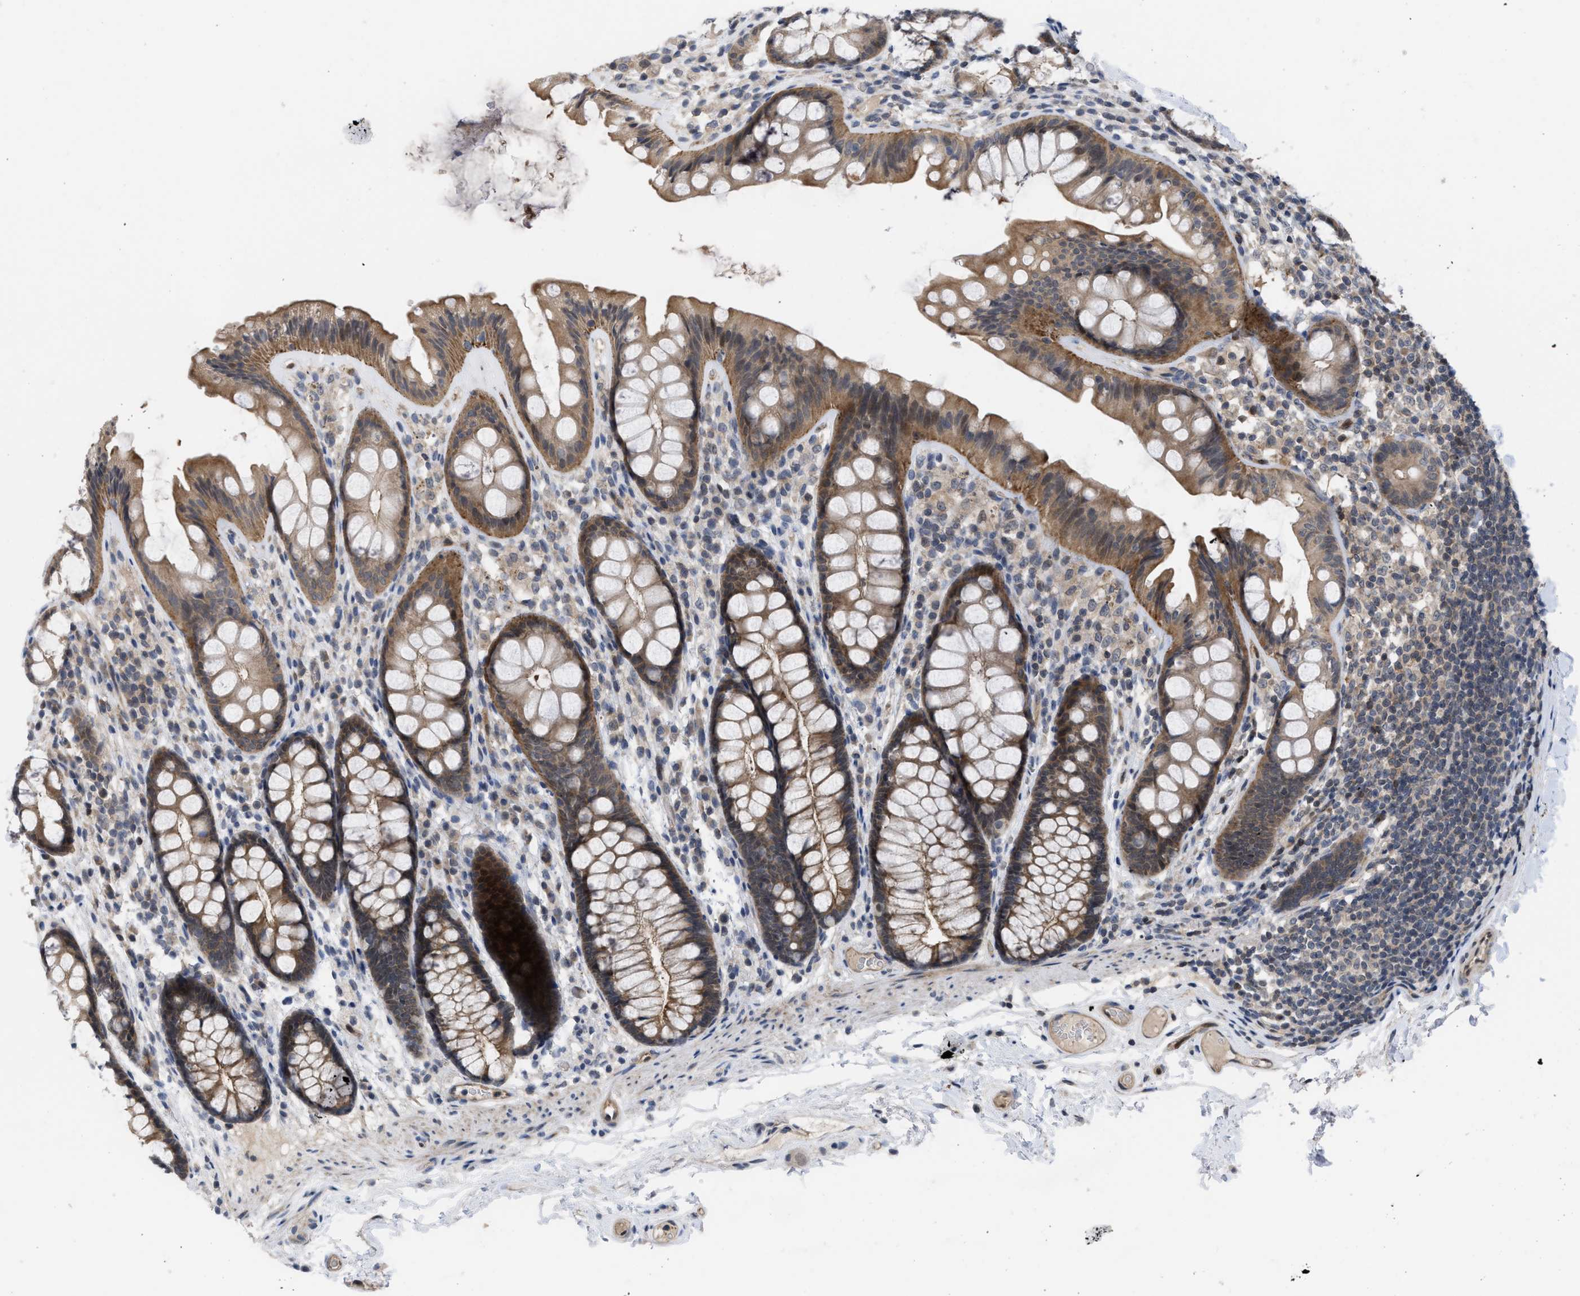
{"staining": {"intensity": "weak", "quantity": "25%-75%", "location": "cytoplasmic/membranous"}, "tissue": "colon", "cell_type": "Endothelial cells", "image_type": "normal", "snomed": [{"axis": "morphology", "description": "Normal tissue, NOS"}, {"axis": "topography", "description": "Colon"}], "caption": "Unremarkable colon reveals weak cytoplasmic/membranous positivity in about 25%-75% of endothelial cells, visualized by immunohistochemistry.", "gene": "LDAF1", "patient": {"sex": "female", "age": 56}}